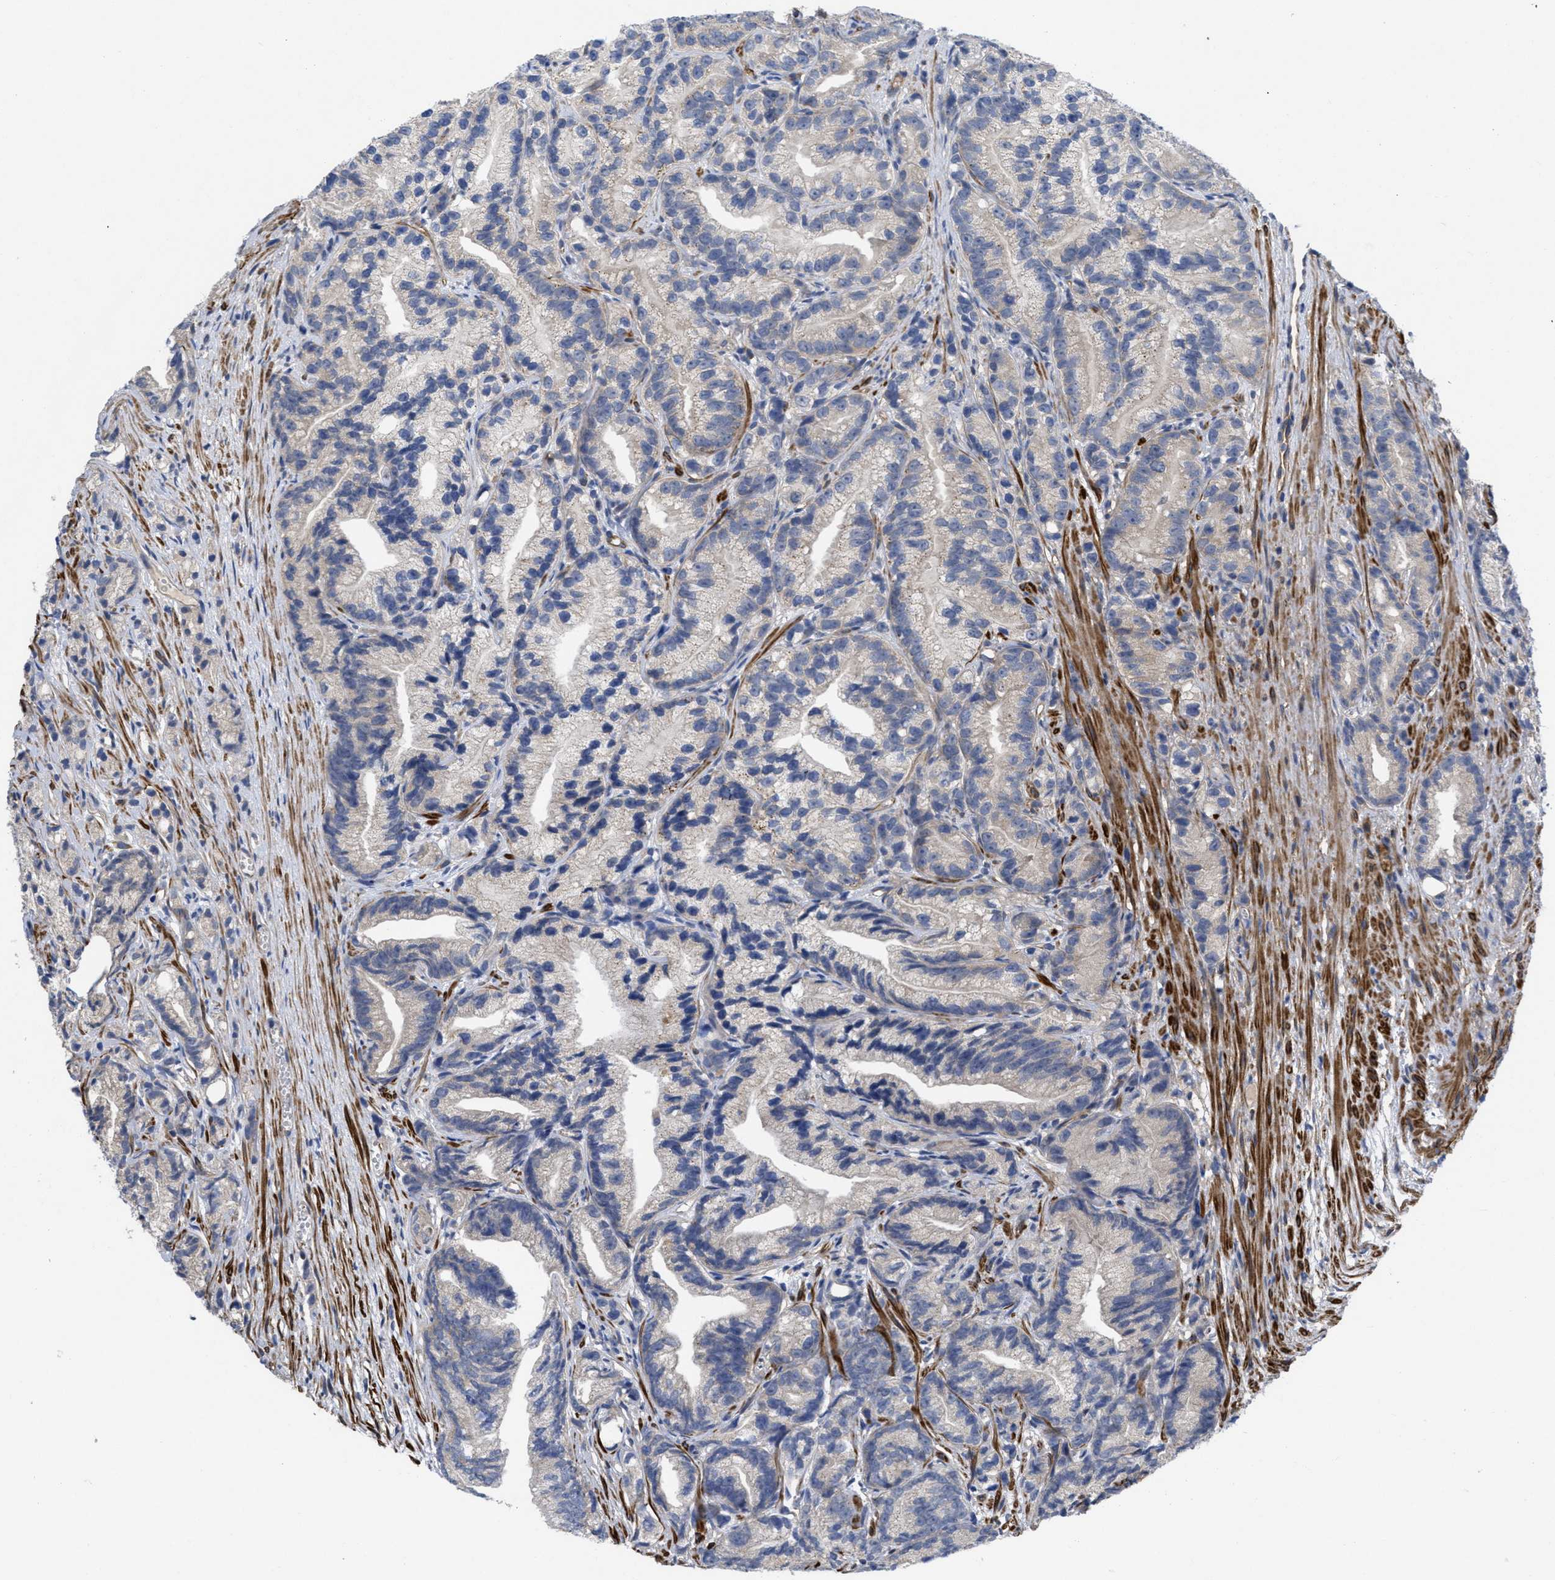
{"staining": {"intensity": "weak", "quantity": "<25%", "location": "cytoplasmic/membranous"}, "tissue": "prostate cancer", "cell_type": "Tumor cells", "image_type": "cancer", "snomed": [{"axis": "morphology", "description": "Adenocarcinoma, Low grade"}, {"axis": "topography", "description": "Prostate"}], "caption": "Immunohistochemical staining of prostate cancer (low-grade adenocarcinoma) shows no significant staining in tumor cells. (Immunohistochemistry, brightfield microscopy, high magnification).", "gene": "ARHGEF26", "patient": {"sex": "male", "age": 89}}